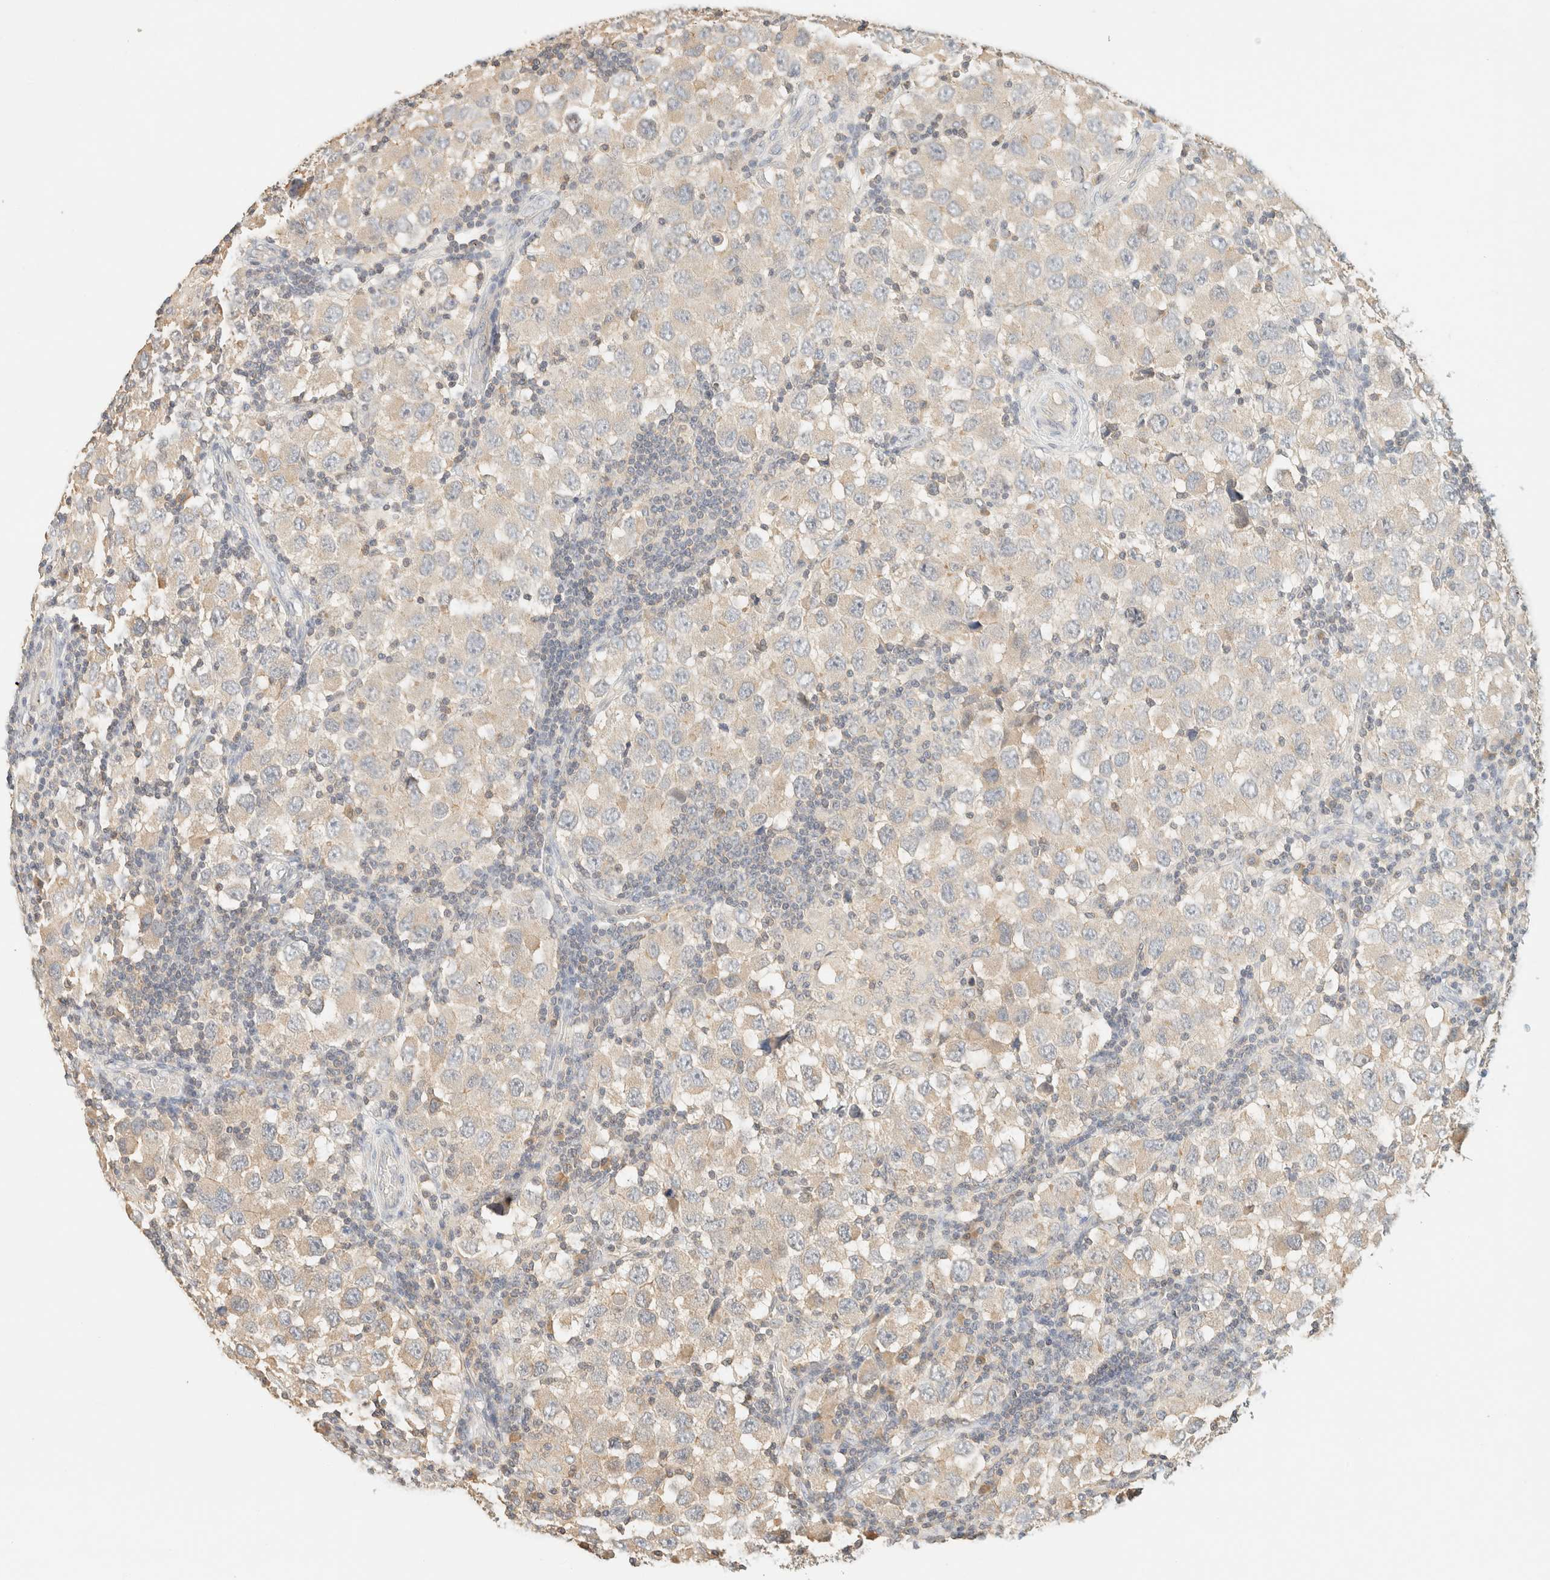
{"staining": {"intensity": "negative", "quantity": "none", "location": "none"}, "tissue": "testis cancer", "cell_type": "Tumor cells", "image_type": "cancer", "snomed": [{"axis": "morphology", "description": "Carcinoma, Embryonal, NOS"}, {"axis": "topography", "description": "Testis"}], "caption": "IHC photomicrograph of human testis cancer stained for a protein (brown), which displays no positivity in tumor cells.", "gene": "TIMD4", "patient": {"sex": "male", "age": 21}}